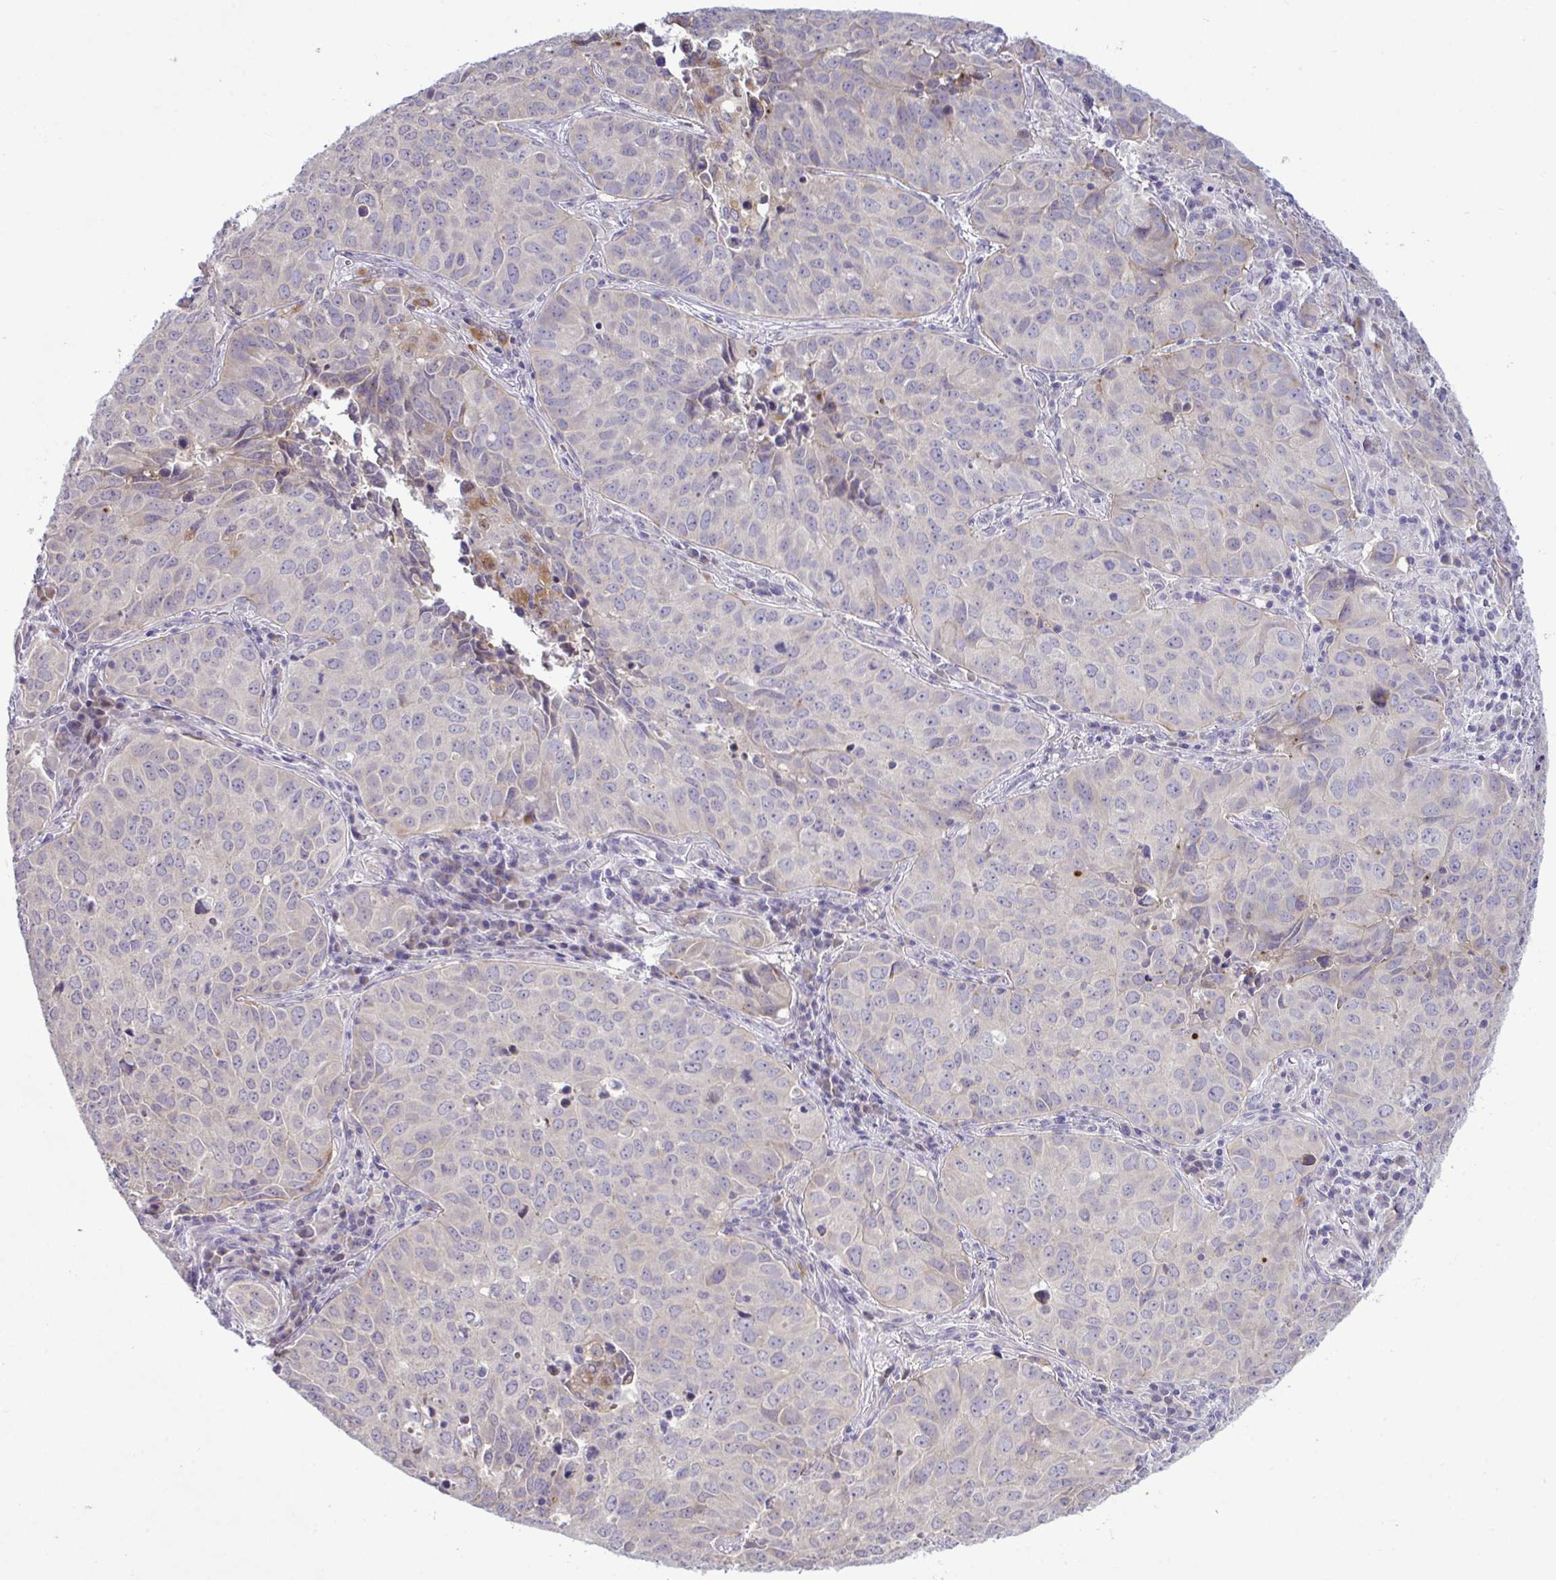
{"staining": {"intensity": "negative", "quantity": "none", "location": "none"}, "tissue": "lung cancer", "cell_type": "Tumor cells", "image_type": "cancer", "snomed": [{"axis": "morphology", "description": "Adenocarcinoma, NOS"}, {"axis": "topography", "description": "Lung"}], "caption": "High magnification brightfield microscopy of adenocarcinoma (lung) stained with DAB (3,3'-diaminobenzidine) (brown) and counterstained with hematoxylin (blue): tumor cells show no significant expression.", "gene": "SYNPO2L", "patient": {"sex": "female", "age": 50}}